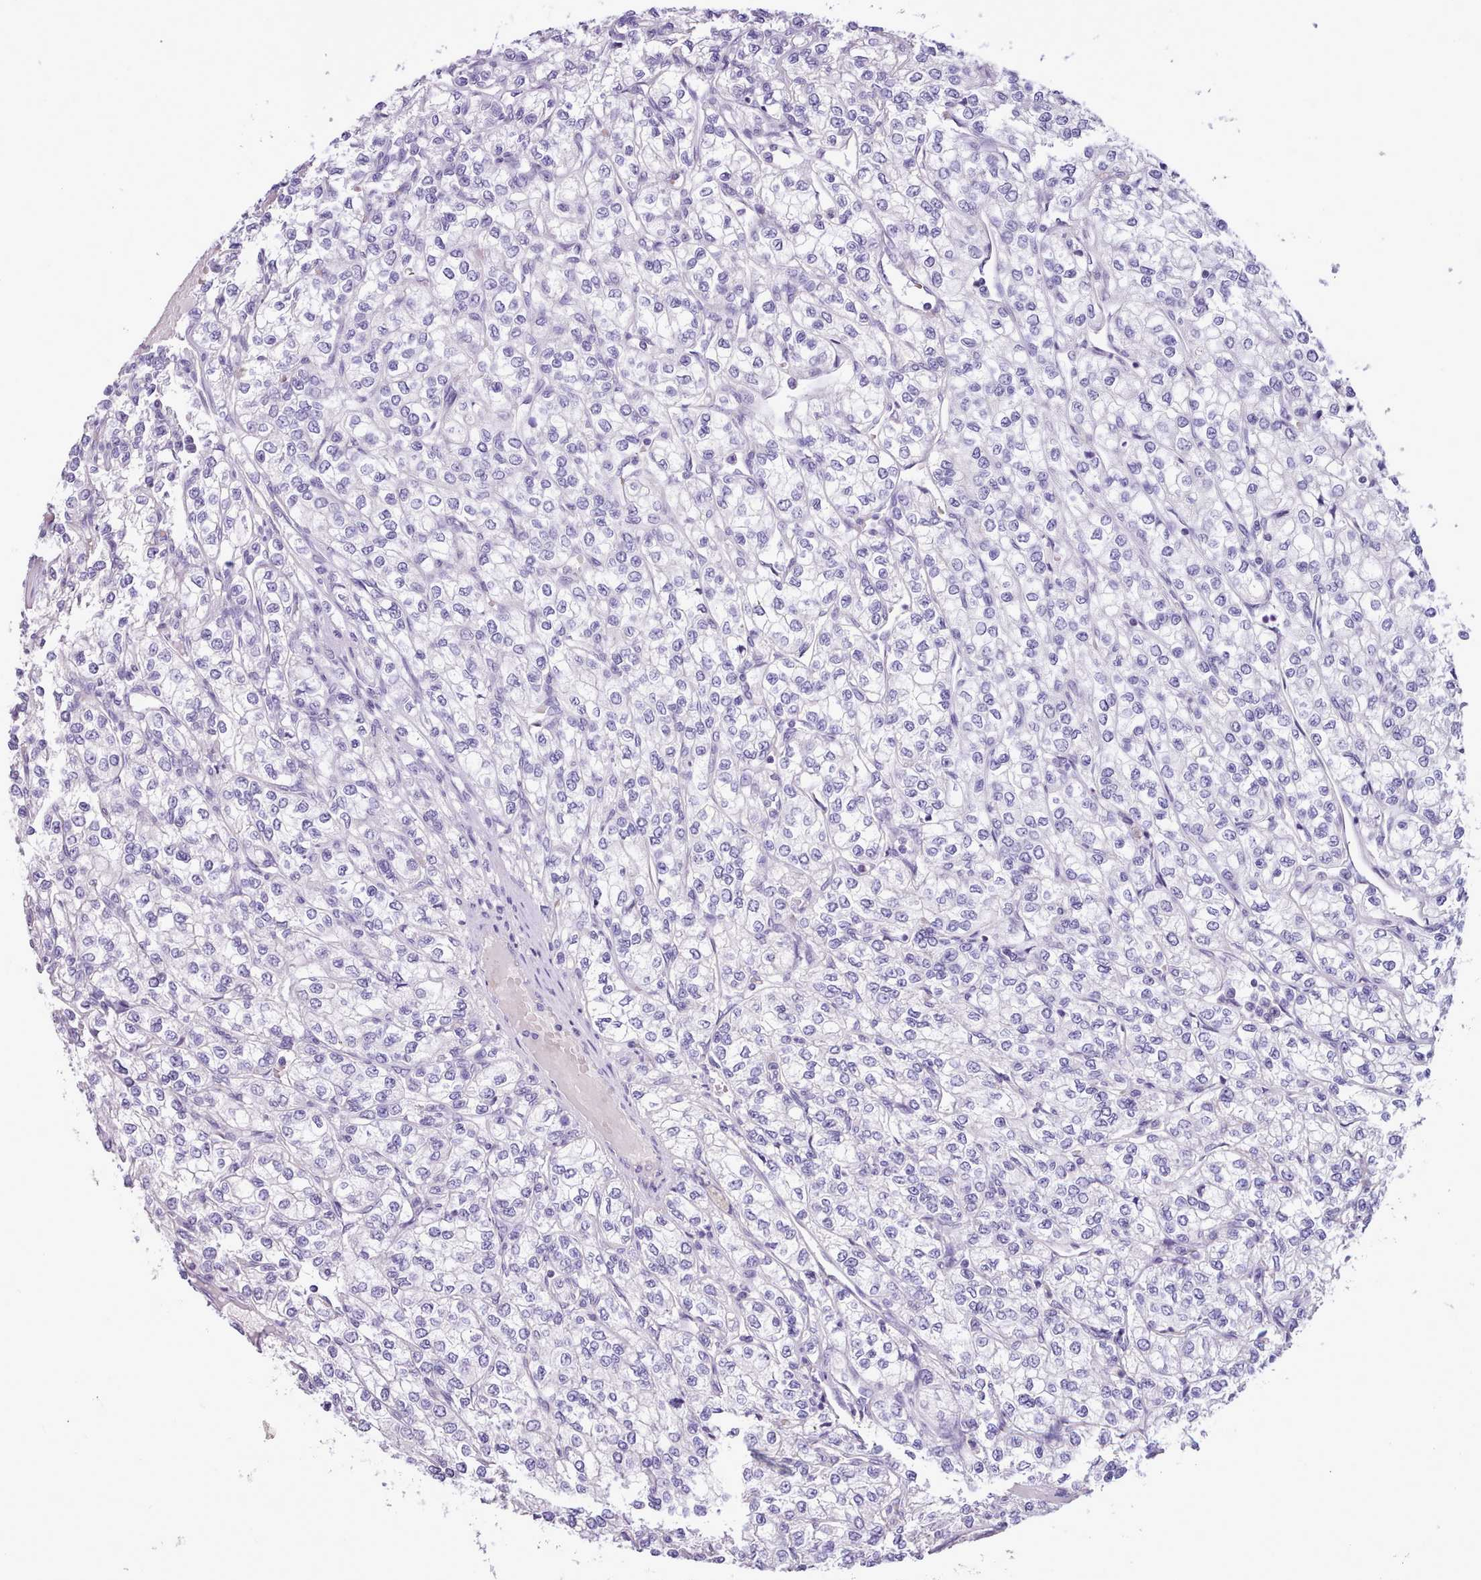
{"staining": {"intensity": "negative", "quantity": "none", "location": "none"}, "tissue": "renal cancer", "cell_type": "Tumor cells", "image_type": "cancer", "snomed": [{"axis": "morphology", "description": "Adenocarcinoma, NOS"}, {"axis": "topography", "description": "Kidney"}], "caption": "Tumor cells are negative for brown protein staining in renal cancer (adenocarcinoma).", "gene": "CYP2A13", "patient": {"sex": "male", "age": 80}}